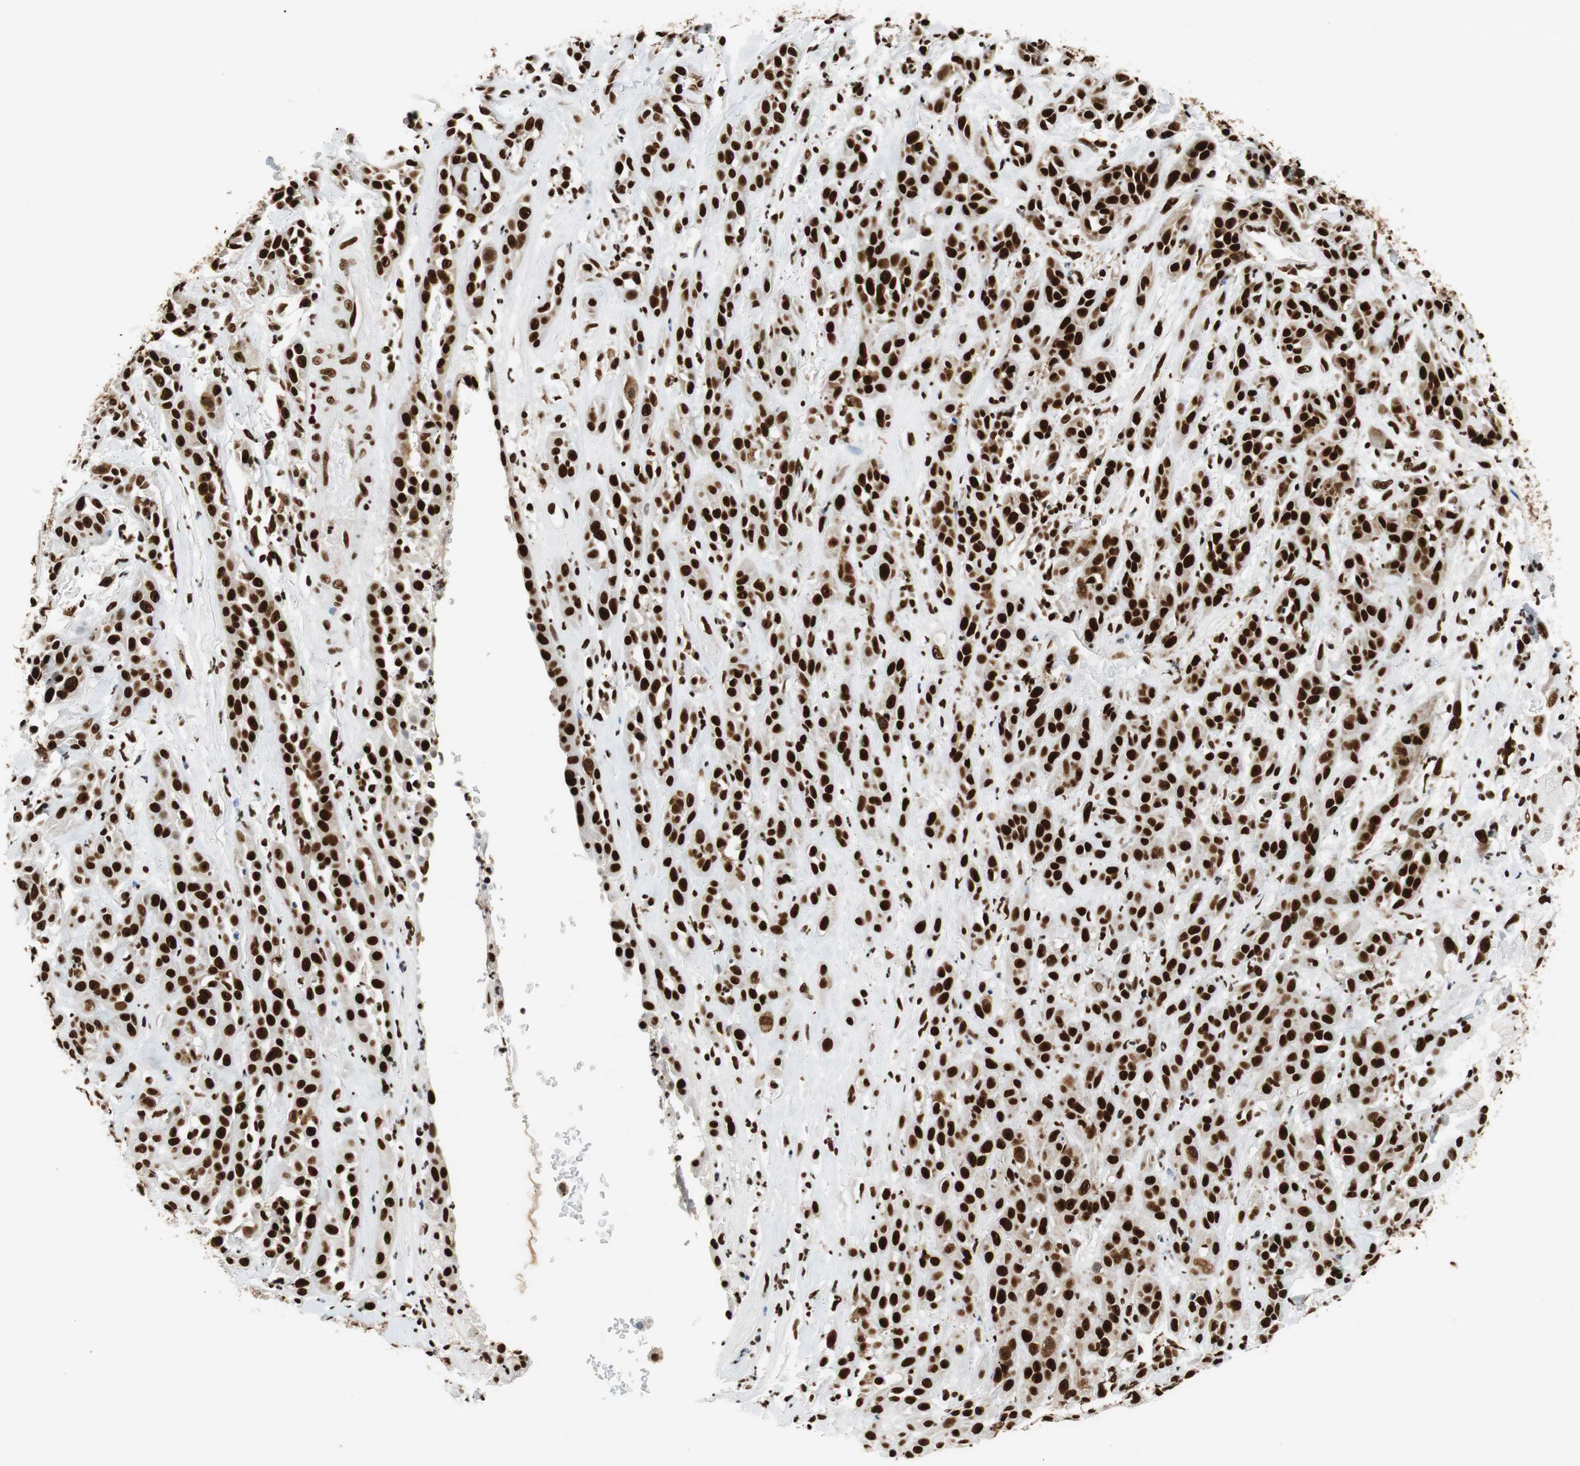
{"staining": {"intensity": "strong", "quantity": ">75%", "location": "nuclear"}, "tissue": "head and neck cancer", "cell_type": "Tumor cells", "image_type": "cancer", "snomed": [{"axis": "morphology", "description": "Squamous cell carcinoma, NOS"}, {"axis": "topography", "description": "Head-Neck"}], "caption": "Immunohistochemistry (IHC) staining of head and neck squamous cell carcinoma, which shows high levels of strong nuclear staining in about >75% of tumor cells indicating strong nuclear protein positivity. The staining was performed using DAB (3,3'-diaminobenzidine) (brown) for protein detection and nuclei were counterstained in hematoxylin (blue).", "gene": "PRKDC", "patient": {"sex": "male", "age": 62}}